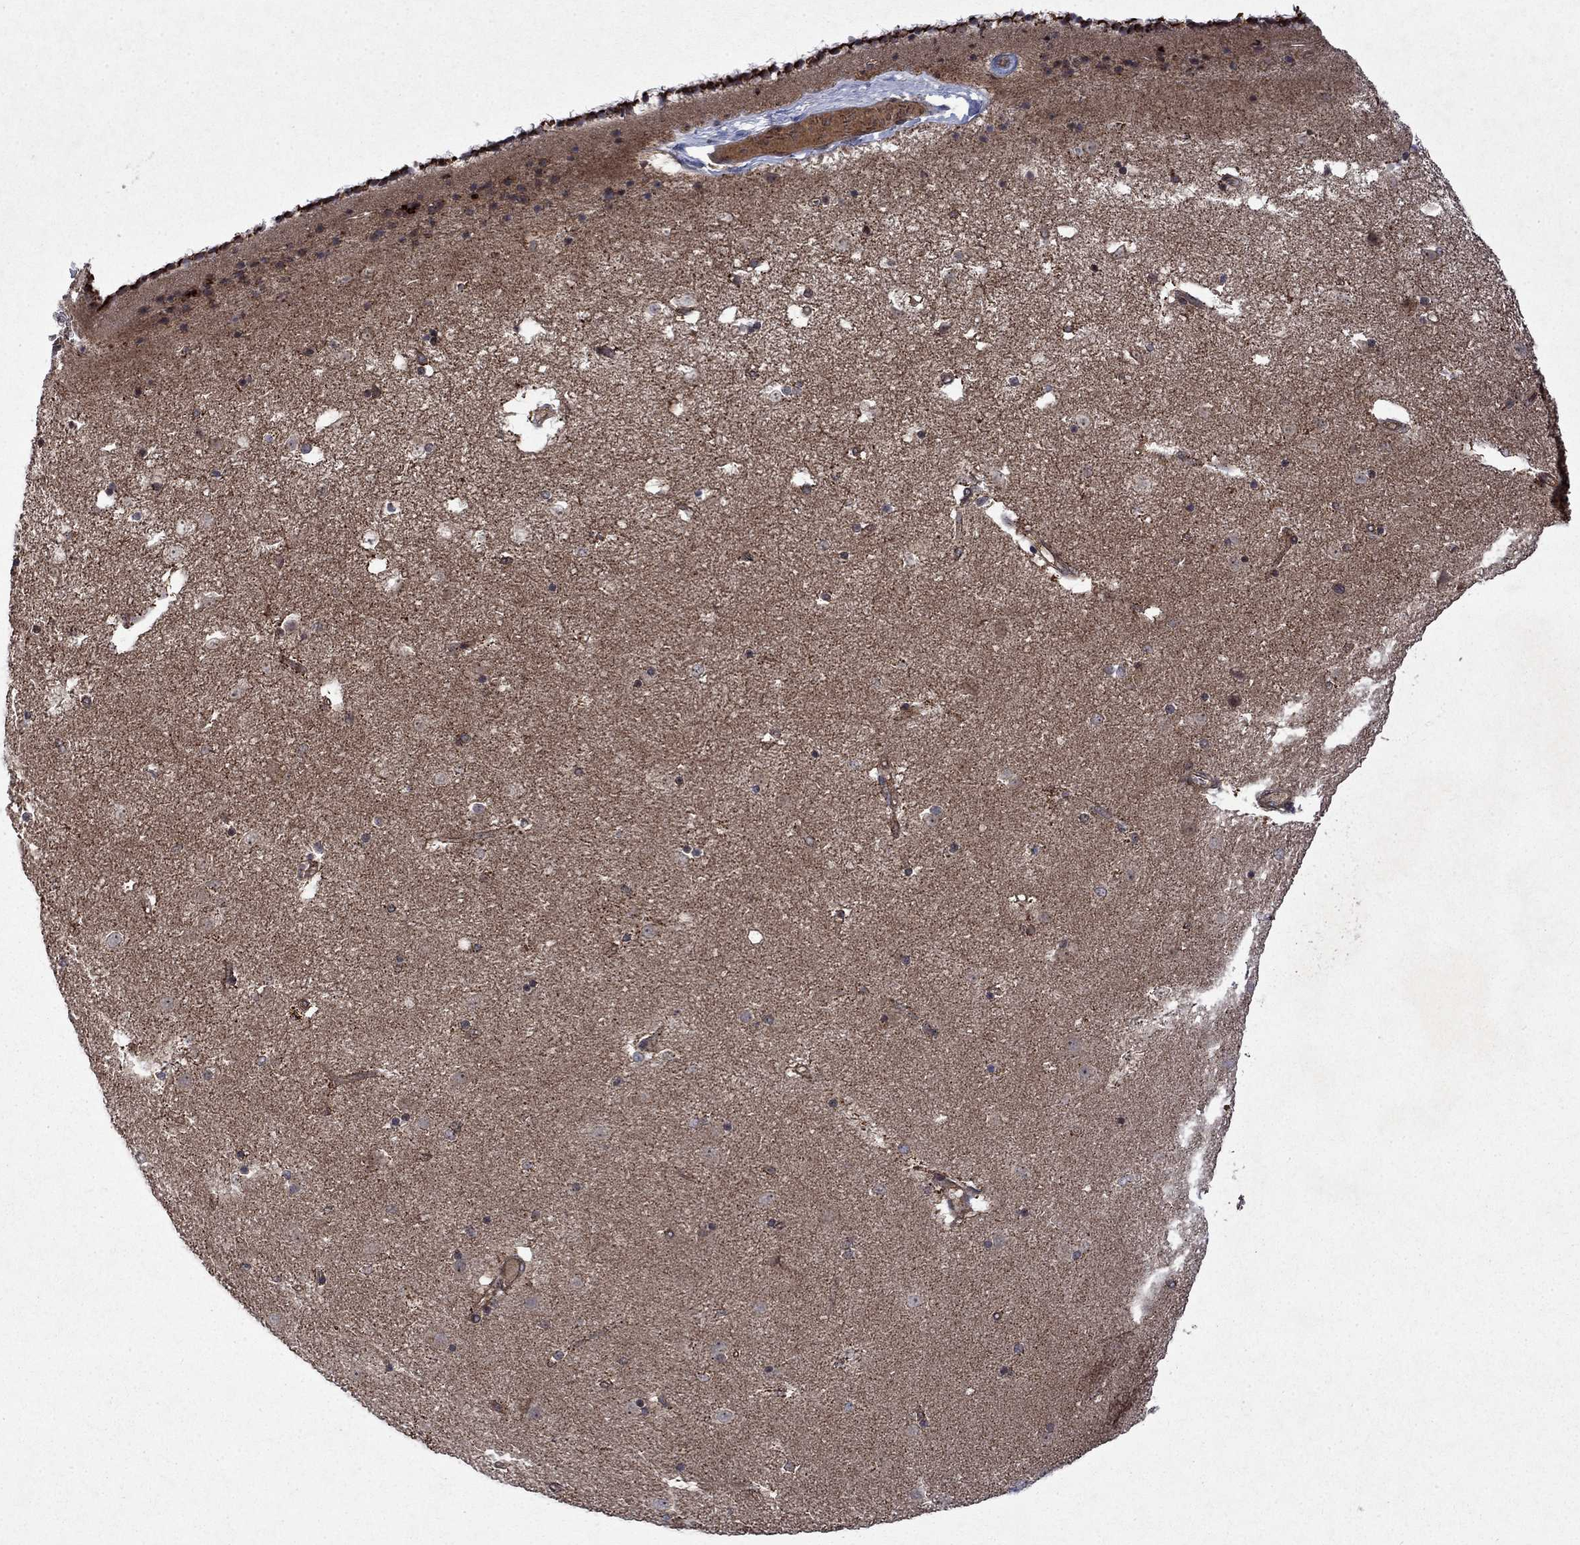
{"staining": {"intensity": "negative", "quantity": "none", "location": "none"}, "tissue": "caudate", "cell_type": "Glial cells", "image_type": "normal", "snomed": [{"axis": "morphology", "description": "Normal tissue, NOS"}, {"axis": "topography", "description": "Lateral ventricle wall"}], "caption": "Micrograph shows no protein positivity in glial cells of benign caudate.", "gene": "TMEM33", "patient": {"sex": "female", "age": 71}}